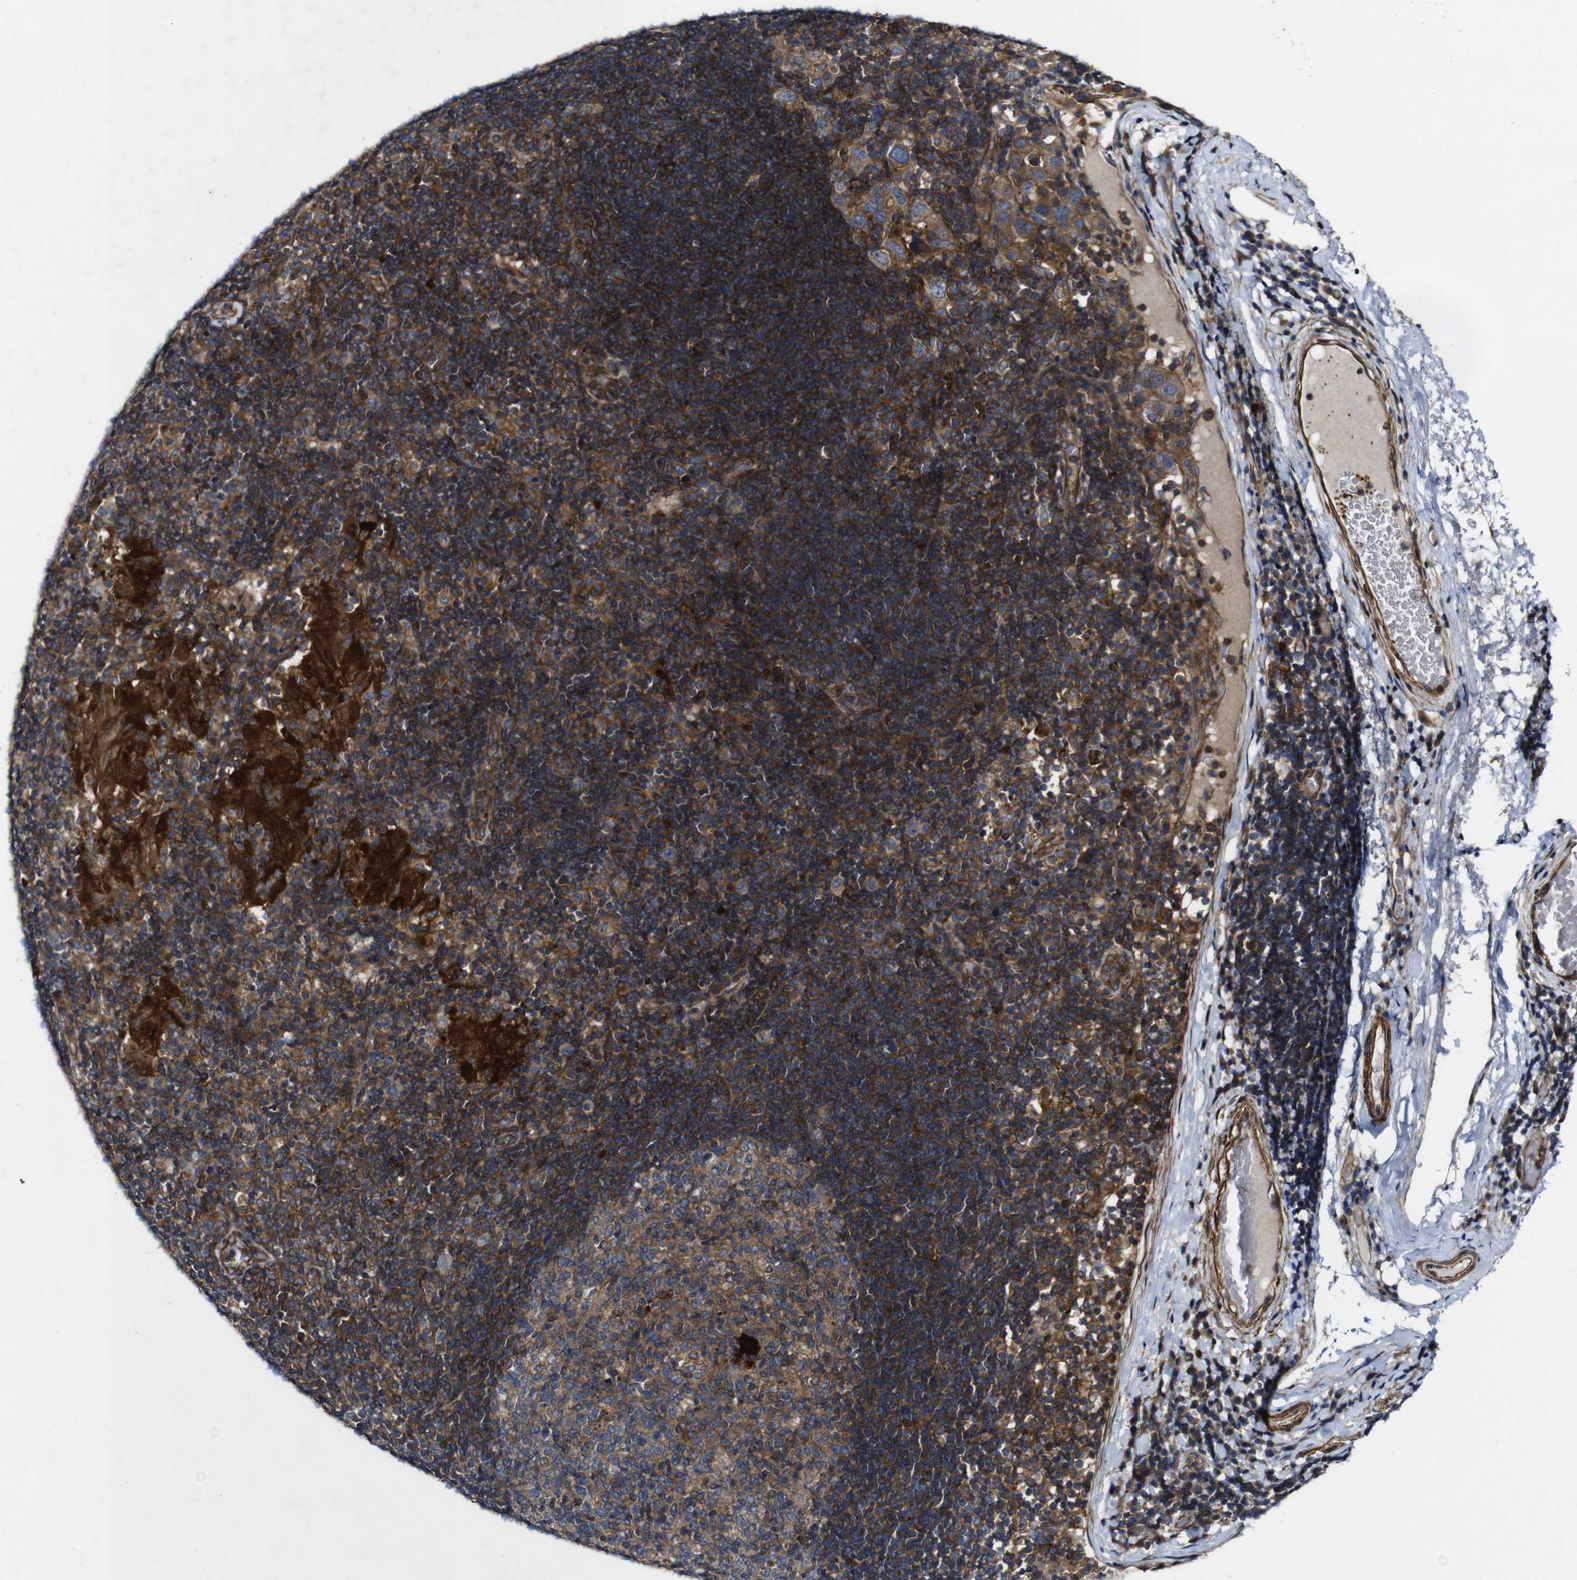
{"staining": {"intensity": "weak", "quantity": "25%-75%", "location": "cytoplasmic/membranous"}, "tissue": "adipose tissue", "cell_type": "Adipocytes", "image_type": "normal", "snomed": [{"axis": "morphology", "description": "Normal tissue, NOS"}, {"axis": "morphology", "description": "Adenocarcinoma, NOS"}, {"axis": "topography", "description": "Esophagus"}], "caption": "High-magnification brightfield microscopy of normal adipose tissue stained with DAB (3,3'-diaminobenzidine) (brown) and counterstained with hematoxylin (blue). adipocytes exhibit weak cytoplasmic/membranous expression is seen in about25%-75% of cells. The staining was performed using DAB (3,3'-diaminobenzidine), with brown indicating positive protein expression. Nuclei are stained blue with hematoxylin.", "gene": "GSDME", "patient": {"sex": "male", "age": 62}}